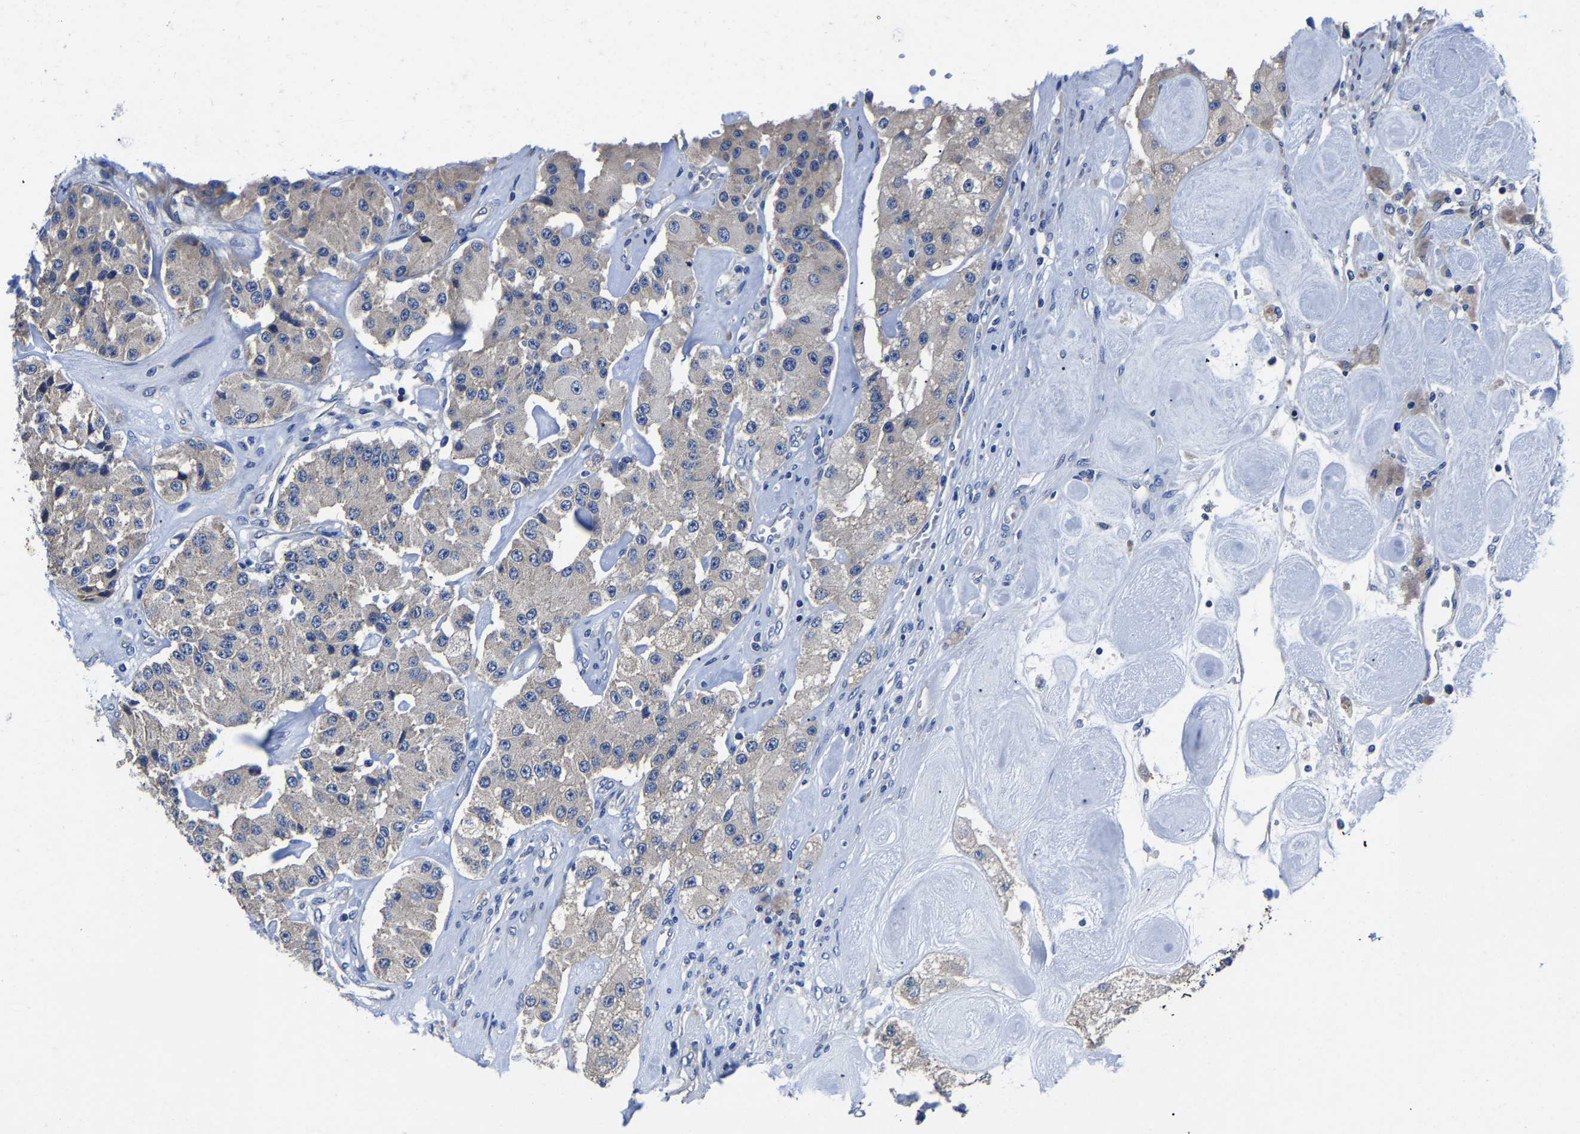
{"staining": {"intensity": "weak", "quantity": "<25%", "location": "cytoplasmic/membranous"}, "tissue": "carcinoid", "cell_type": "Tumor cells", "image_type": "cancer", "snomed": [{"axis": "morphology", "description": "Carcinoid, malignant, NOS"}, {"axis": "topography", "description": "Pancreas"}], "caption": "Tumor cells show no significant staining in carcinoid.", "gene": "SRPK2", "patient": {"sex": "male", "age": 41}}